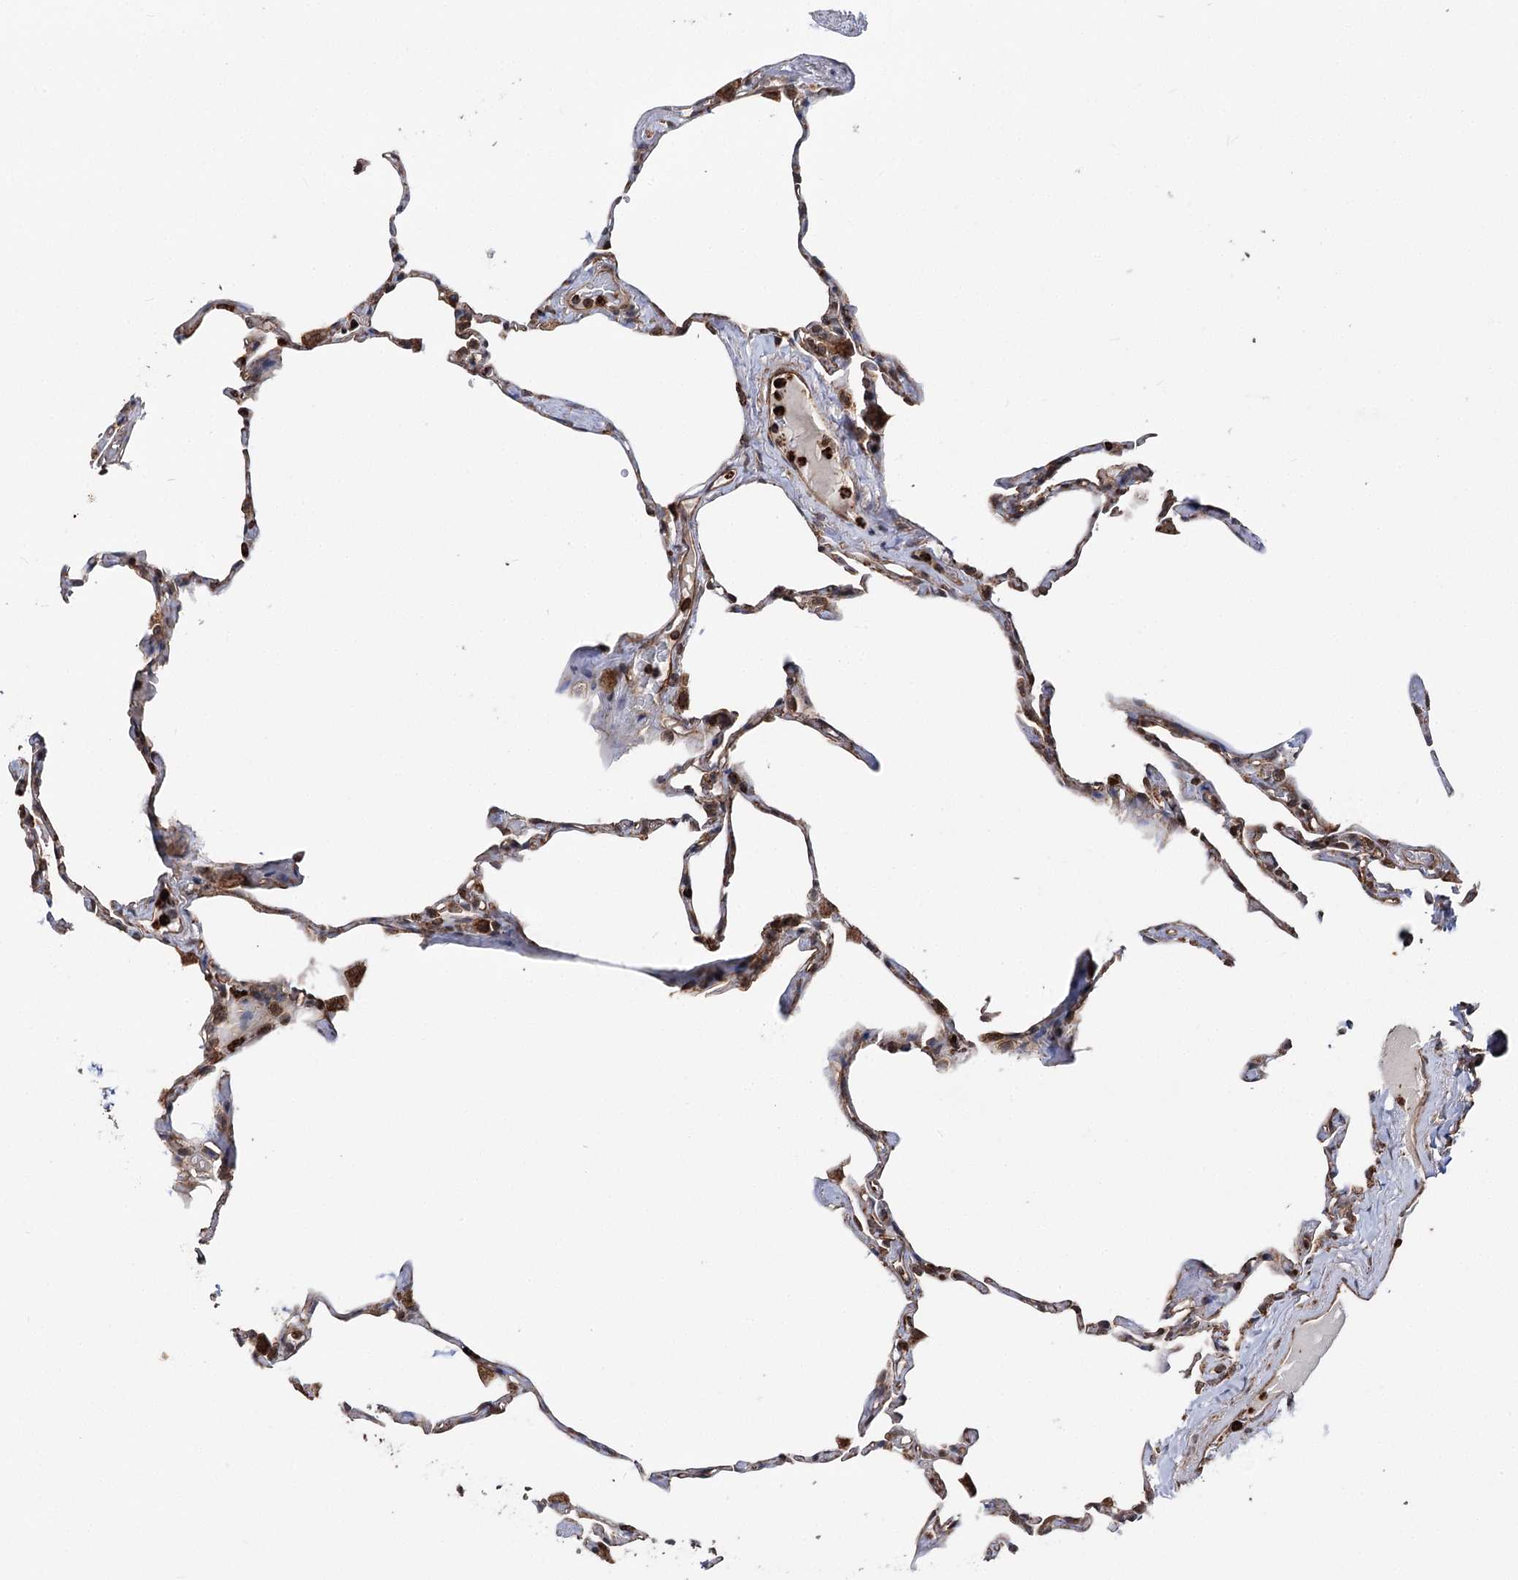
{"staining": {"intensity": "strong", "quantity": ">75%", "location": "cytoplasmic/membranous"}, "tissue": "lung", "cell_type": "Alveolar cells", "image_type": "normal", "snomed": [{"axis": "morphology", "description": "Normal tissue, NOS"}, {"axis": "topography", "description": "Lung"}], "caption": "A histopathology image showing strong cytoplasmic/membranous staining in about >75% of alveolar cells in benign lung, as visualized by brown immunohistochemical staining.", "gene": "FGFR1OP2", "patient": {"sex": "male", "age": 65}}